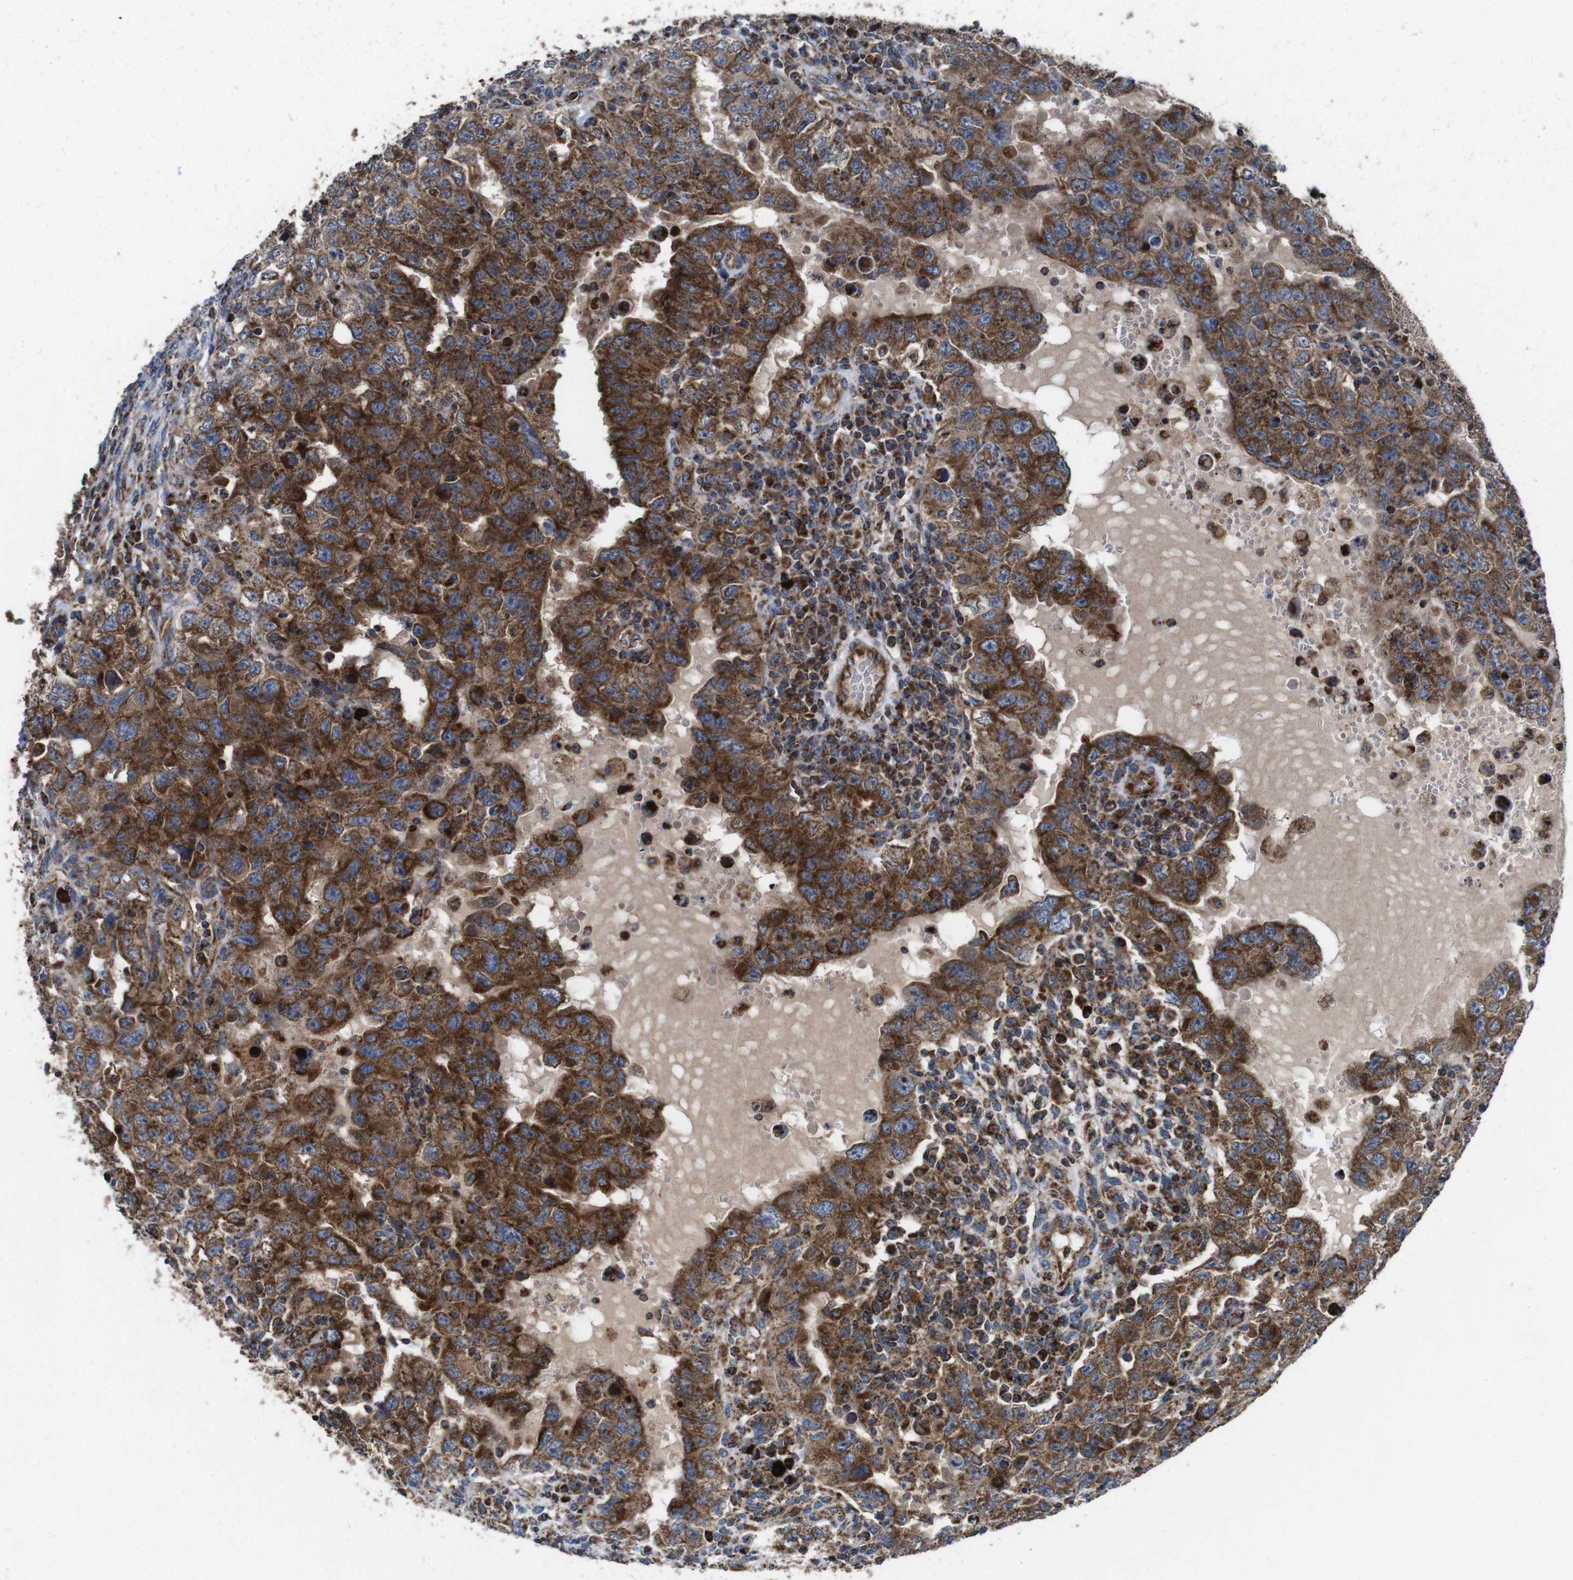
{"staining": {"intensity": "moderate", "quantity": ">75%", "location": "cytoplasmic/membranous"}, "tissue": "testis cancer", "cell_type": "Tumor cells", "image_type": "cancer", "snomed": [{"axis": "morphology", "description": "Carcinoma, Embryonal, NOS"}, {"axis": "topography", "description": "Testis"}], "caption": "Embryonal carcinoma (testis) stained with immunohistochemistry demonstrates moderate cytoplasmic/membranous staining in approximately >75% of tumor cells. (Stains: DAB (3,3'-diaminobenzidine) in brown, nuclei in blue, Microscopy: brightfield microscopy at high magnification).", "gene": "HK1", "patient": {"sex": "male", "age": 26}}